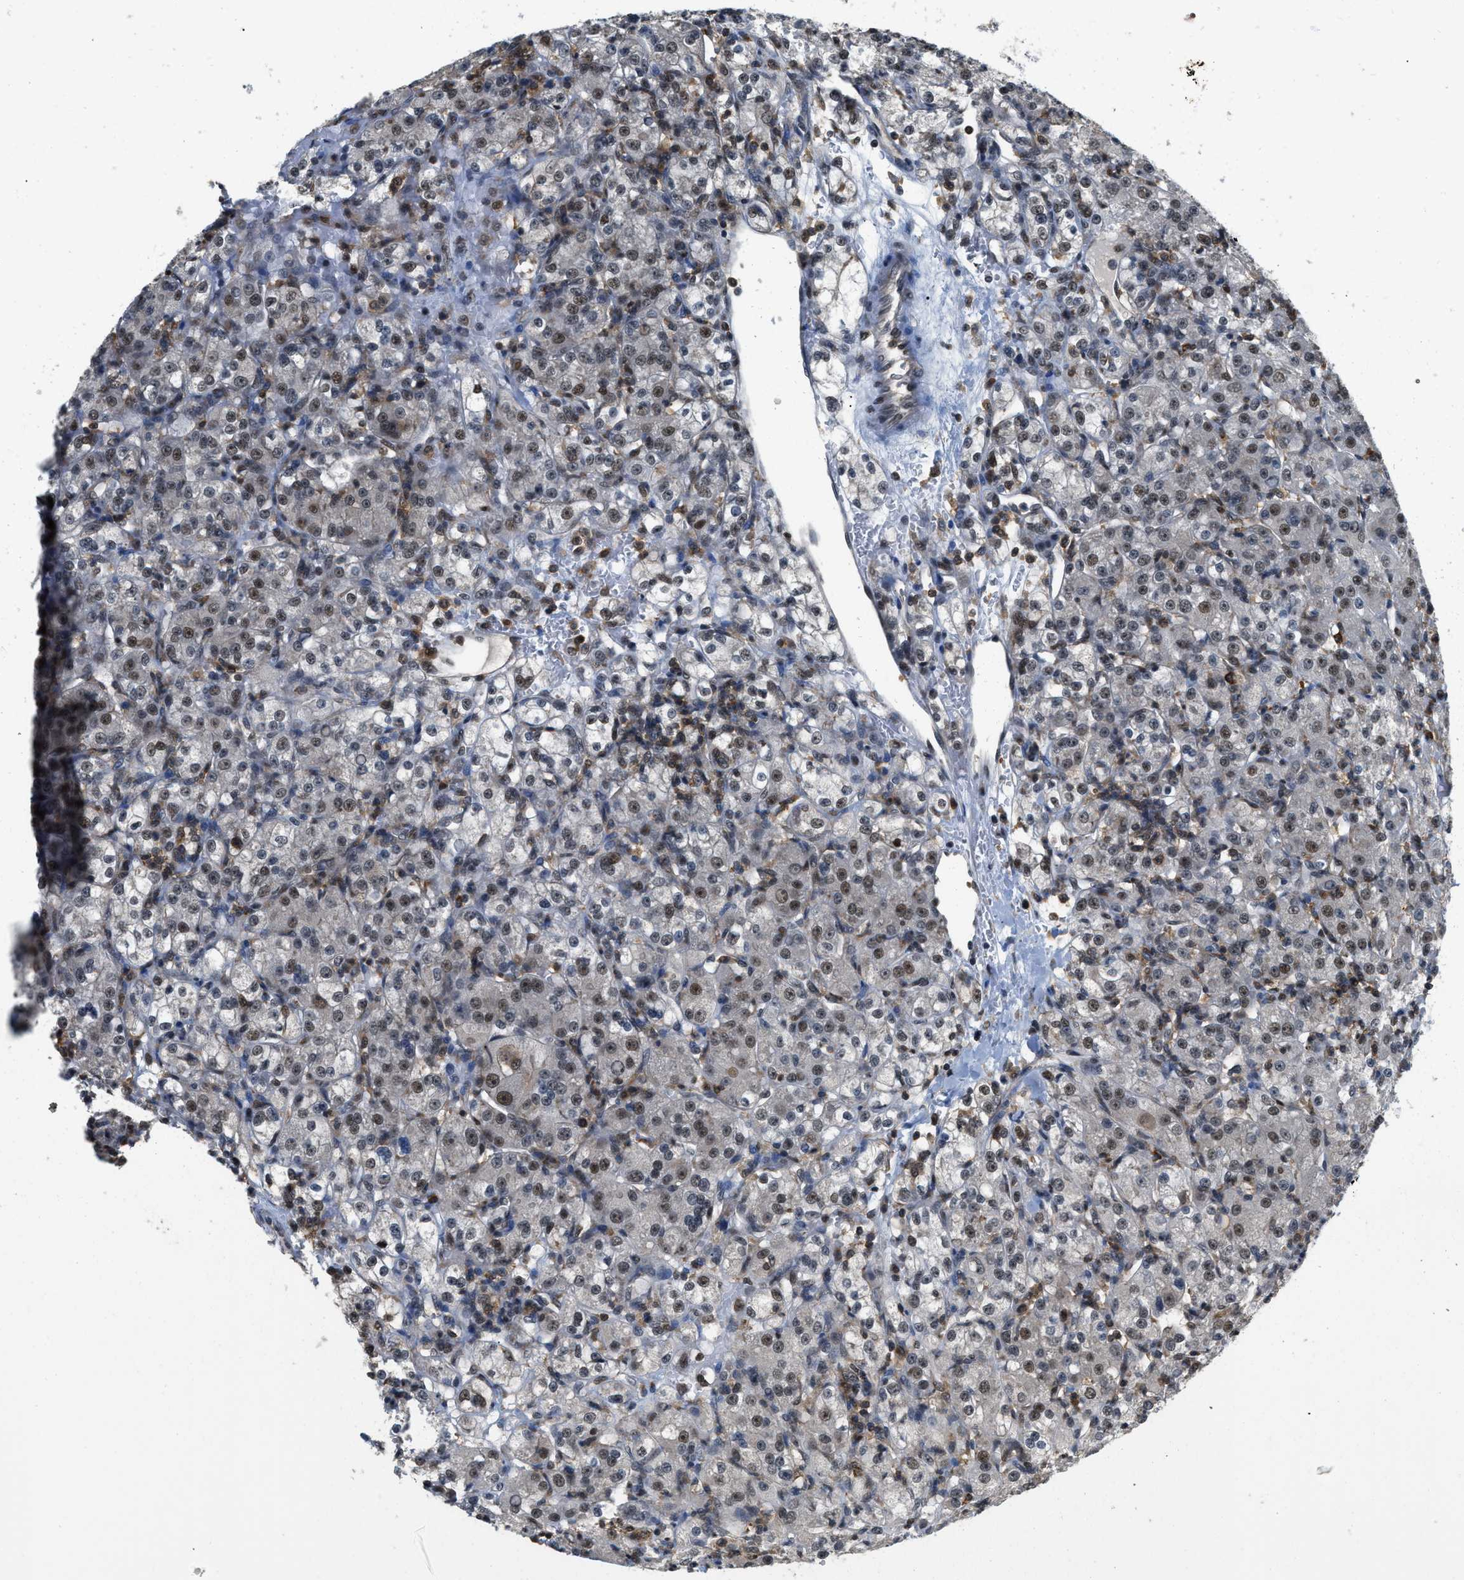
{"staining": {"intensity": "weak", "quantity": "25%-75%", "location": "nuclear"}, "tissue": "renal cancer", "cell_type": "Tumor cells", "image_type": "cancer", "snomed": [{"axis": "morphology", "description": "Normal tissue, NOS"}, {"axis": "morphology", "description": "Adenocarcinoma, NOS"}, {"axis": "topography", "description": "Kidney"}], "caption": "Weak nuclear expression is present in about 25%-75% of tumor cells in renal cancer (adenocarcinoma).", "gene": "ATF7IP", "patient": {"sex": "male", "age": 61}}